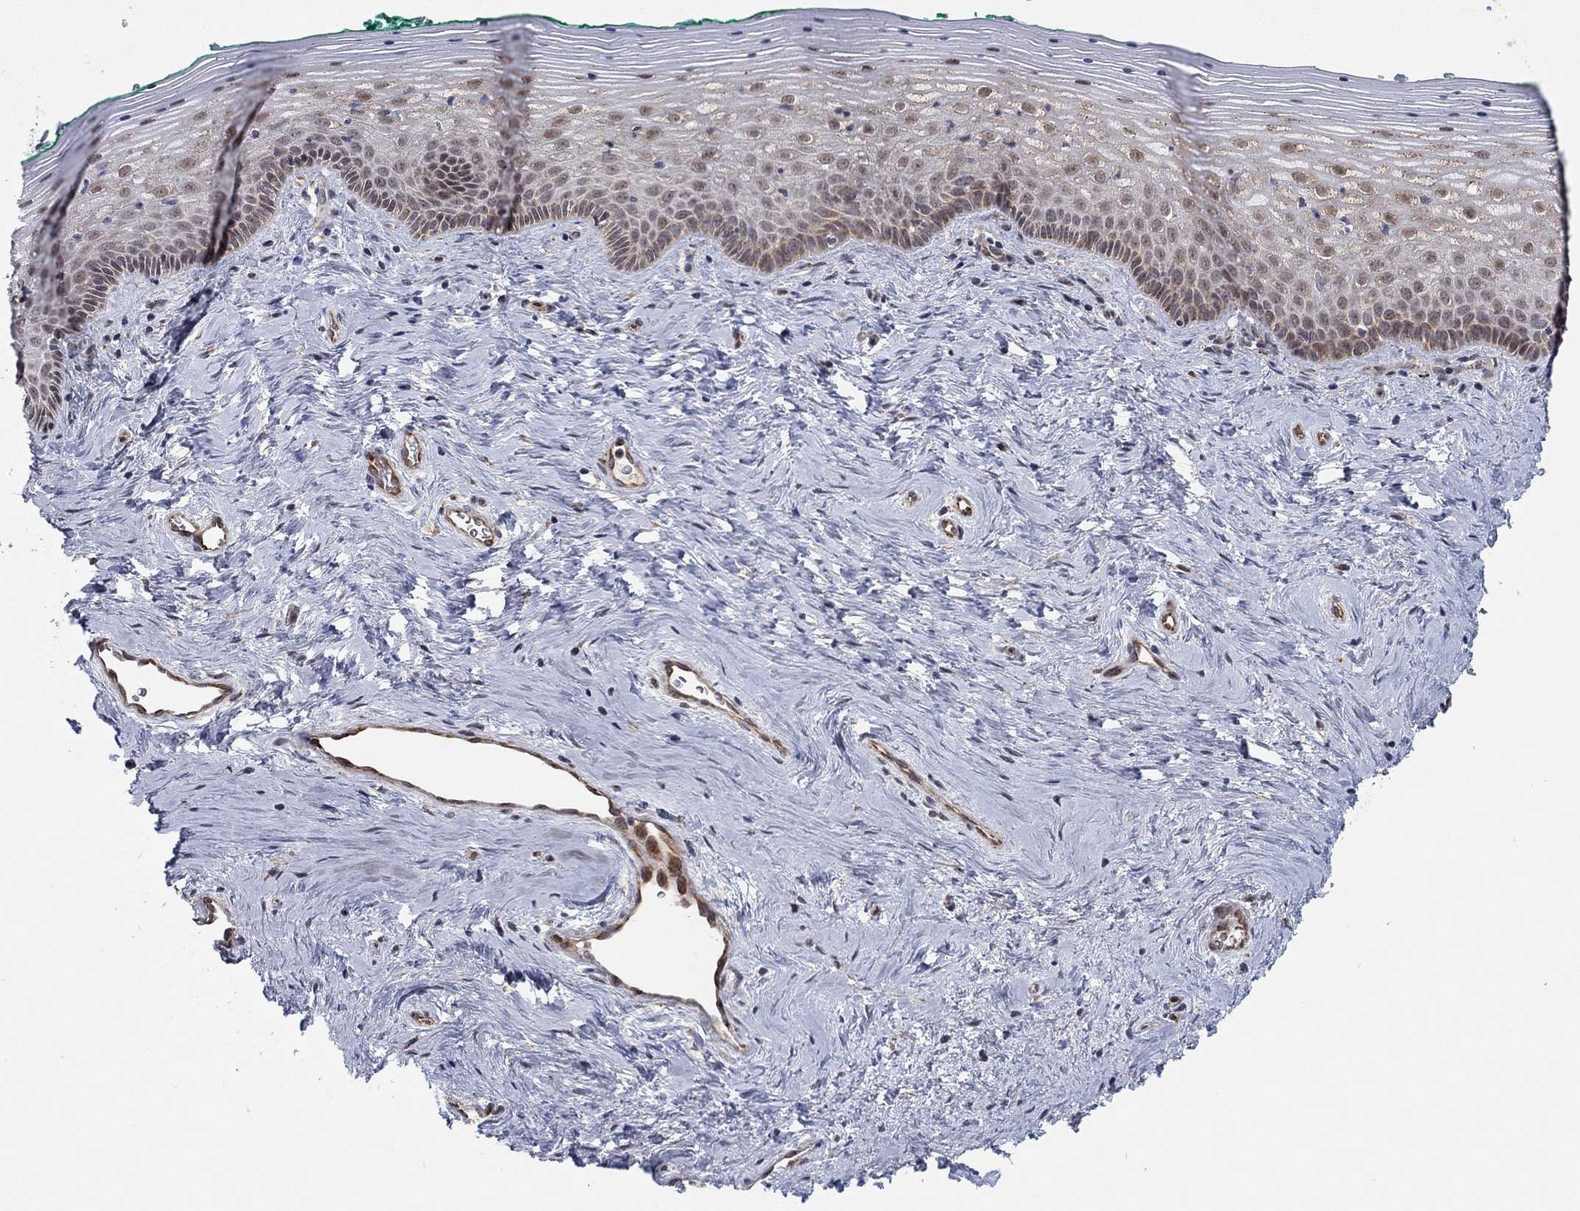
{"staining": {"intensity": "moderate", "quantity": "<25%", "location": "cytoplasmic/membranous,nuclear"}, "tissue": "vagina", "cell_type": "Squamous epithelial cells", "image_type": "normal", "snomed": [{"axis": "morphology", "description": "Normal tissue, NOS"}, {"axis": "topography", "description": "Vagina"}], "caption": "DAB (3,3'-diaminobenzidine) immunohistochemical staining of normal vagina shows moderate cytoplasmic/membranous,nuclear protein expression in approximately <25% of squamous epithelial cells. (DAB (3,3'-diaminobenzidine) IHC with brightfield microscopy, high magnification).", "gene": "ZNF395", "patient": {"sex": "female", "age": 45}}